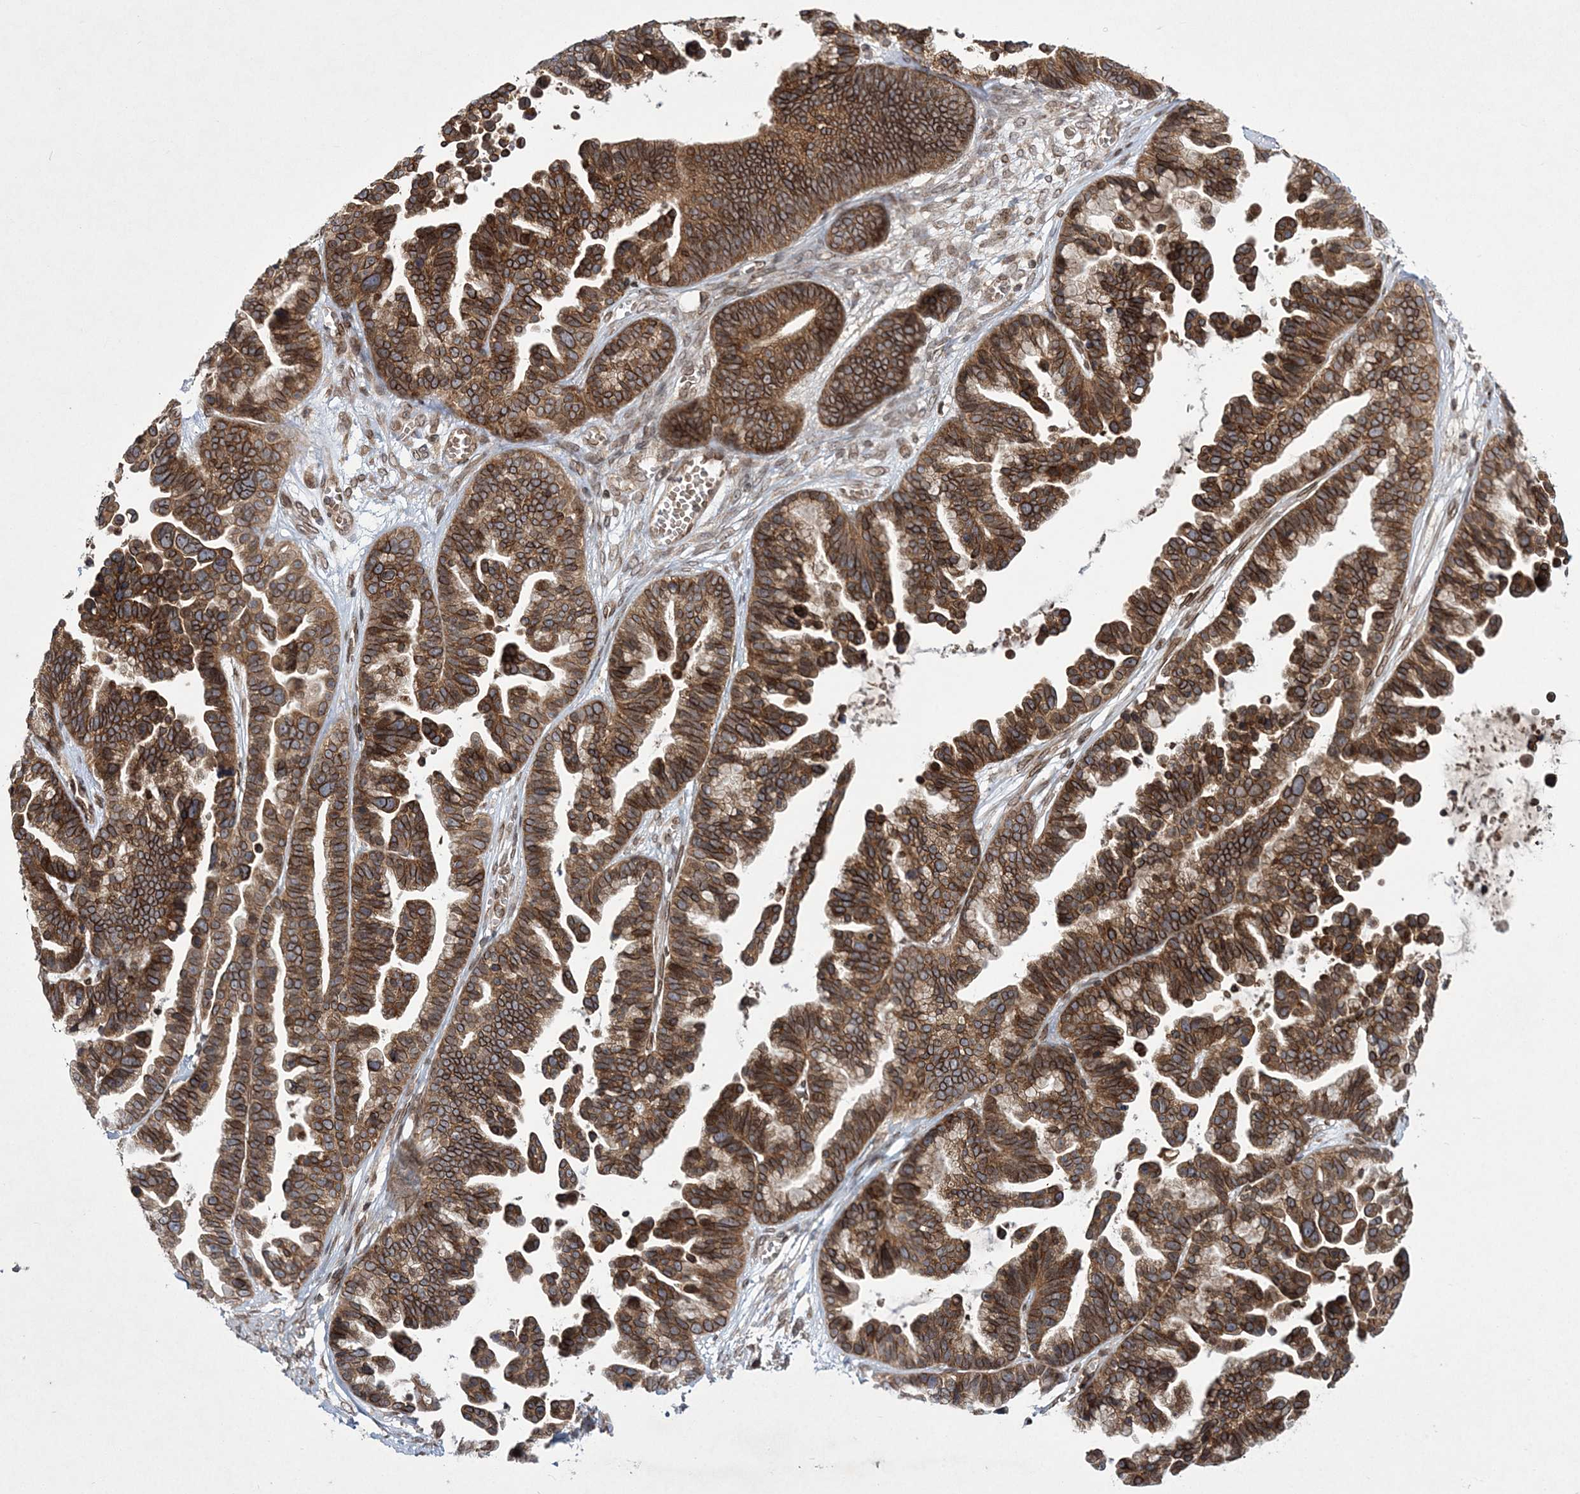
{"staining": {"intensity": "moderate", "quantity": ">75%", "location": "cytoplasmic/membranous,nuclear"}, "tissue": "ovarian cancer", "cell_type": "Tumor cells", "image_type": "cancer", "snomed": [{"axis": "morphology", "description": "Cystadenocarcinoma, serous, NOS"}, {"axis": "topography", "description": "Ovary"}], "caption": "Immunohistochemistry image of neoplastic tissue: human ovarian cancer (serous cystadenocarcinoma) stained using immunohistochemistry (IHC) reveals medium levels of moderate protein expression localized specifically in the cytoplasmic/membranous and nuclear of tumor cells, appearing as a cytoplasmic/membranous and nuclear brown color.", "gene": "DNAJC27", "patient": {"sex": "female", "age": 56}}